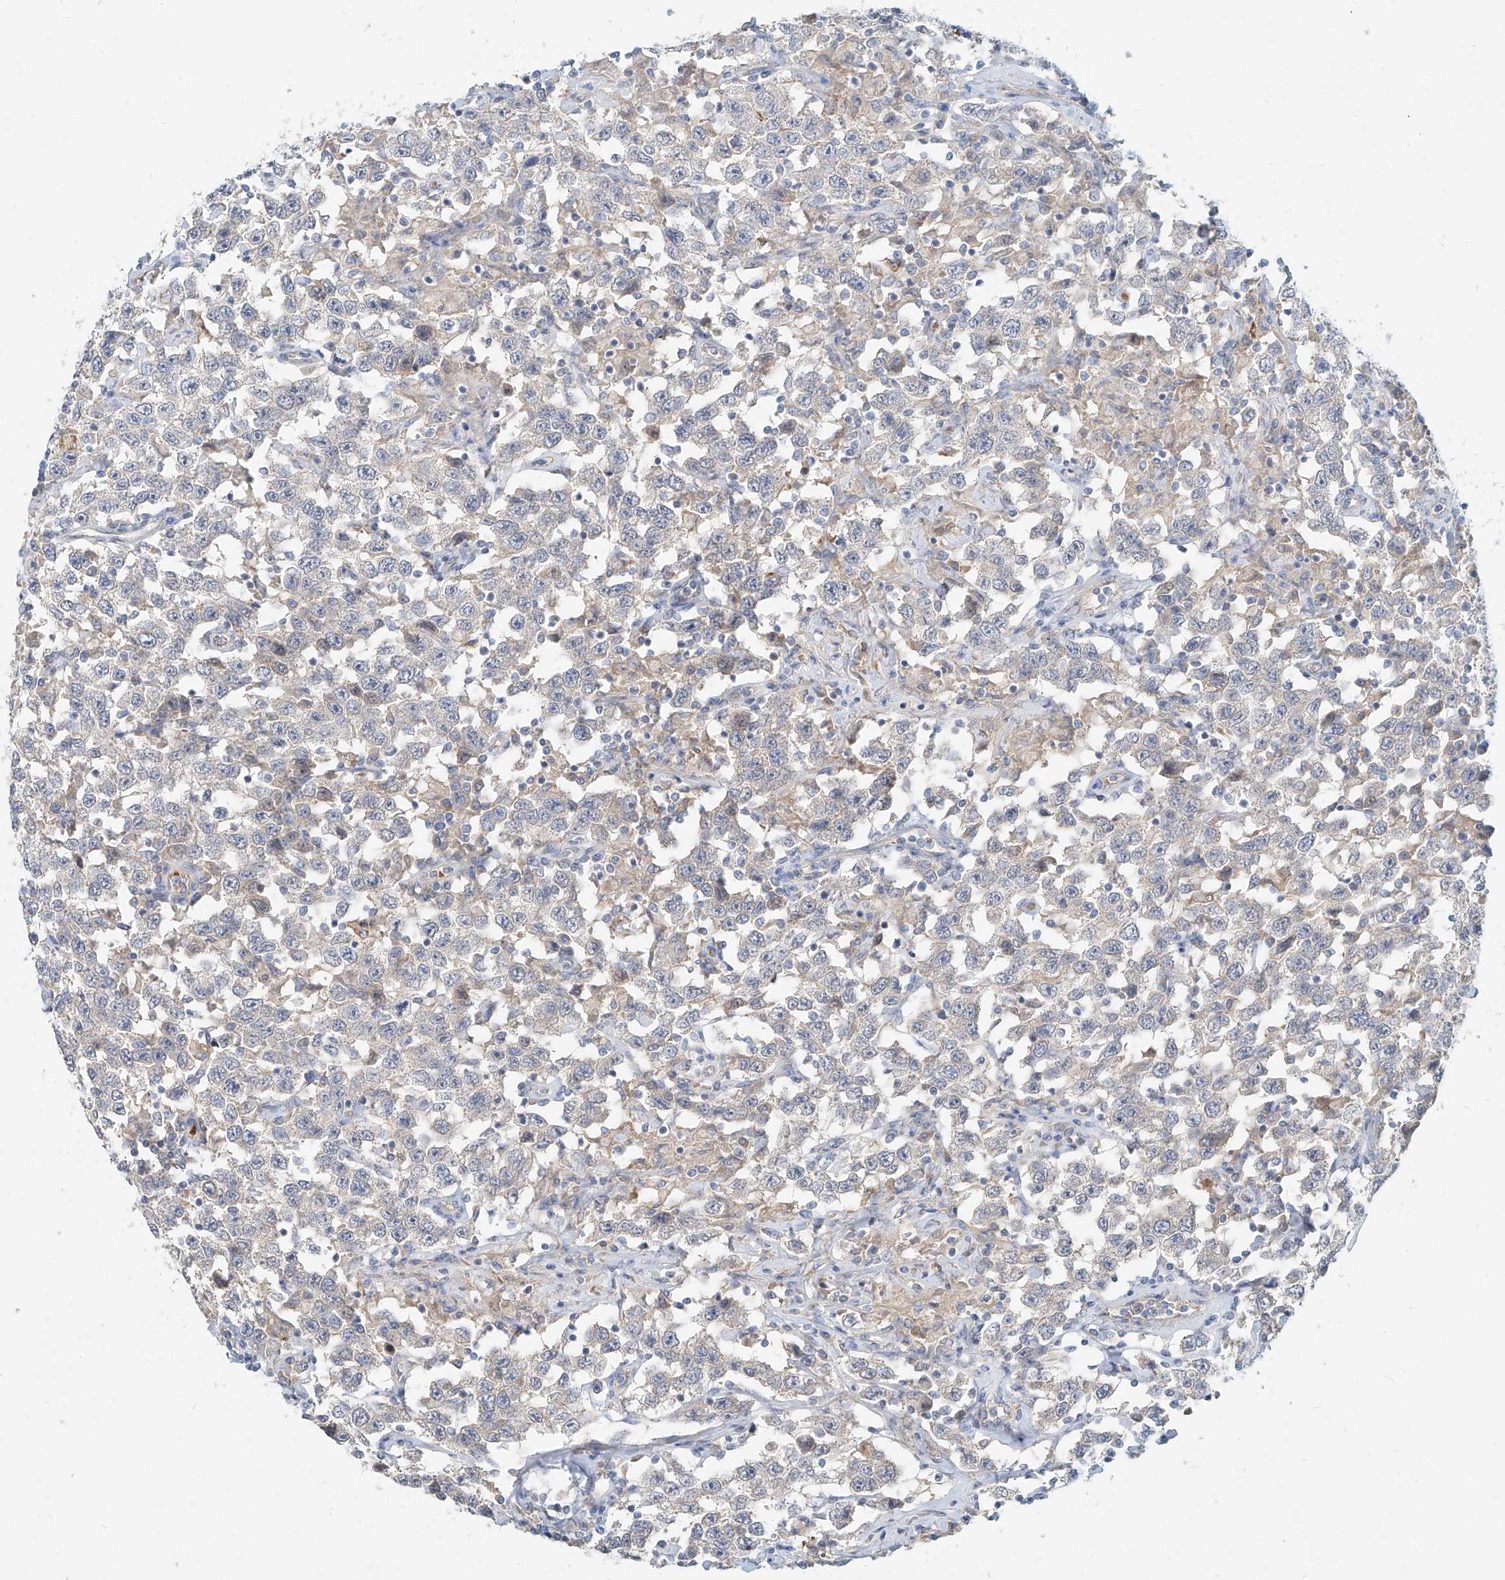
{"staining": {"intensity": "negative", "quantity": "none", "location": "none"}, "tissue": "testis cancer", "cell_type": "Tumor cells", "image_type": "cancer", "snomed": [{"axis": "morphology", "description": "Seminoma, NOS"}, {"axis": "topography", "description": "Testis"}], "caption": "The micrograph displays no significant staining in tumor cells of testis cancer (seminoma).", "gene": "SYTL3", "patient": {"sex": "male", "age": 41}}